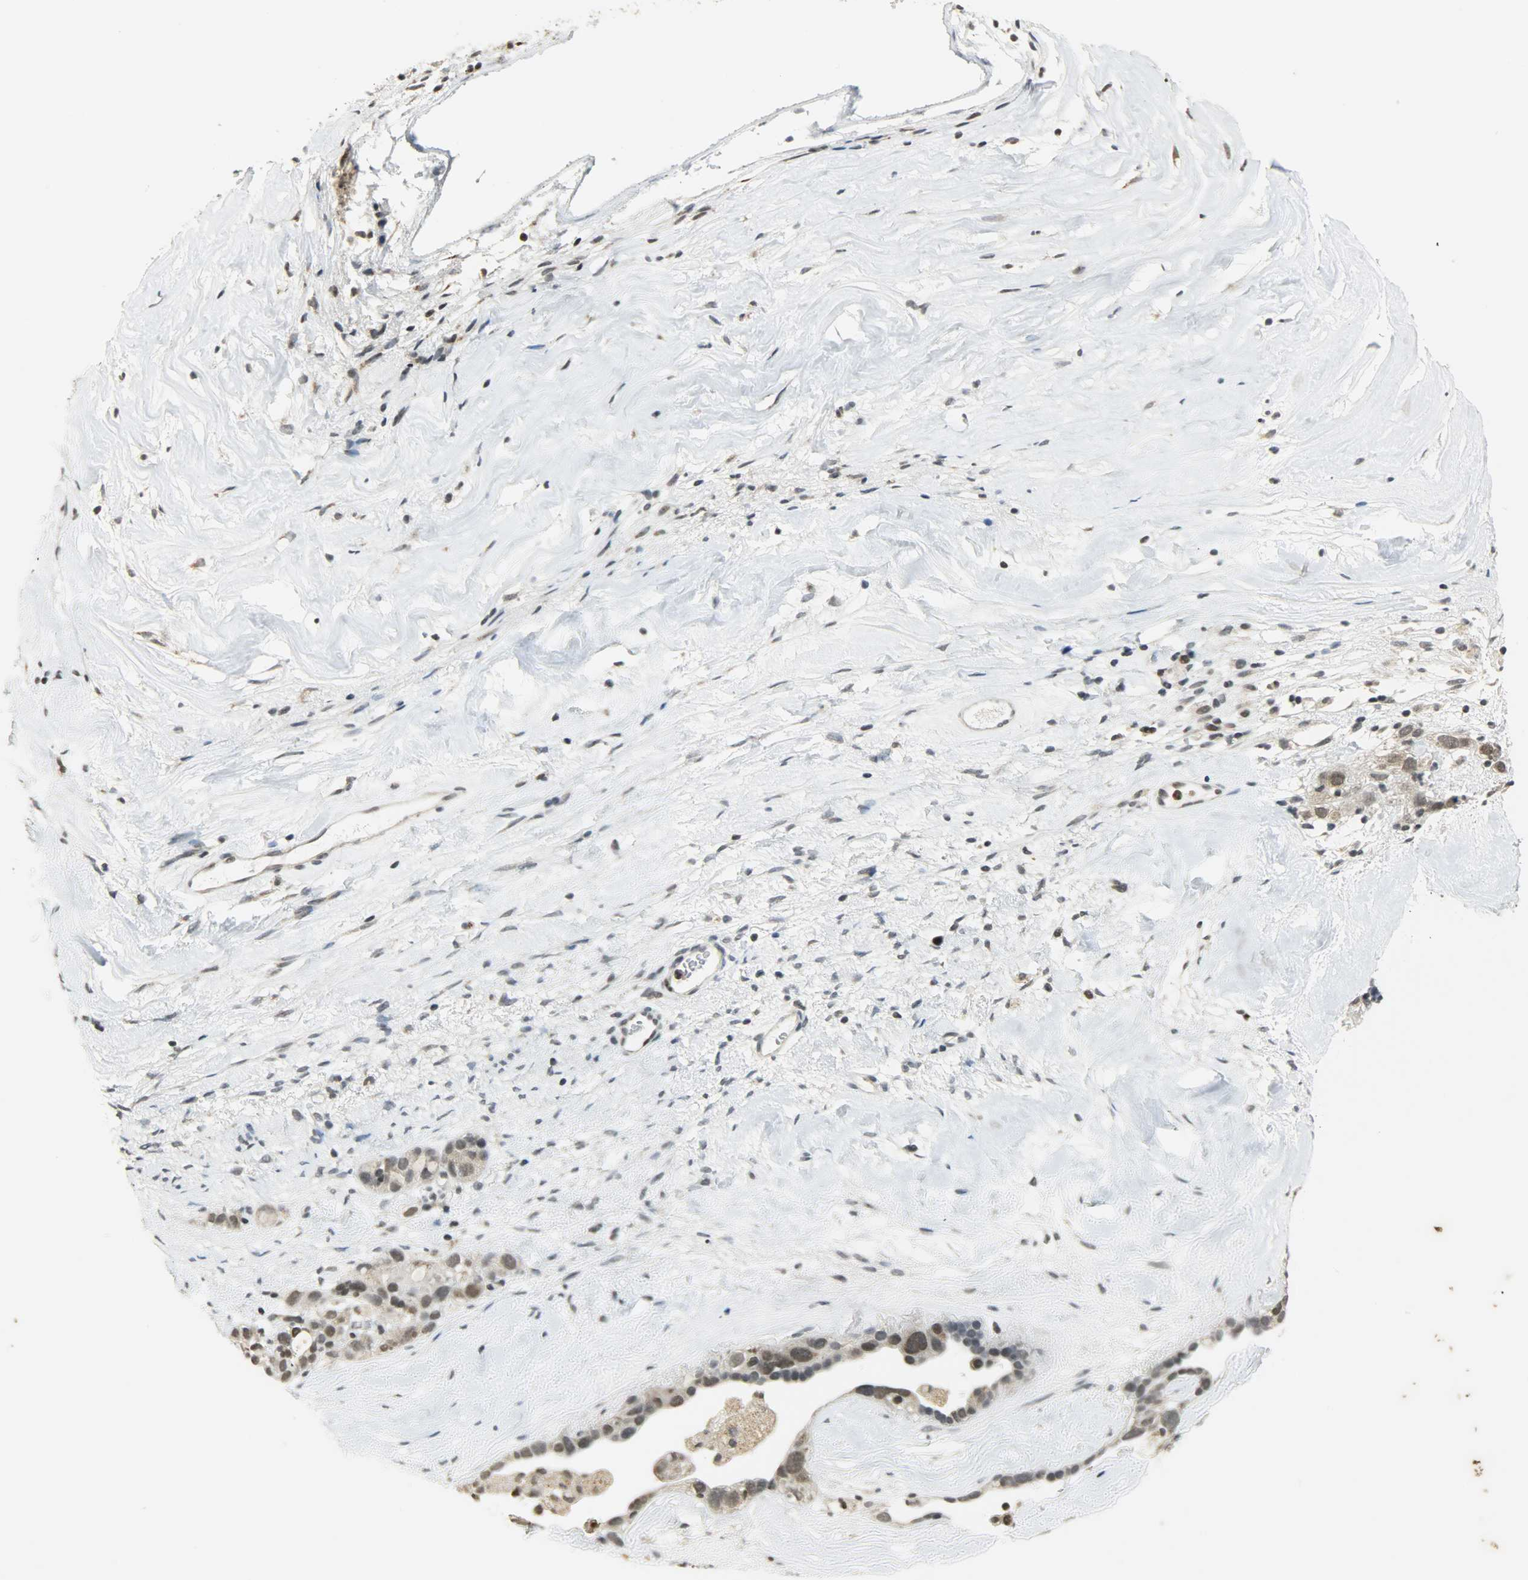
{"staining": {"intensity": "weak", "quantity": "25%-75%", "location": "nuclear"}, "tissue": "ovarian cancer", "cell_type": "Tumor cells", "image_type": "cancer", "snomed": [{"axis": "morphology", "description": "Cystadenocarcinoma, serous, NOS"}, {"axis": "topography", "description": "Ovary"}], "caption": "Weak nuclear positivity is seen in approximately 25%-75% of tumor cells in ovarian cancer (serous cystadenocarcinoma). The staining was performed using DAB (3,3'-diaminobenzidine) to visualize the protein expression in brown, while the nuclei were stained in blue with hematoxylin (Magnification: 20x).", "gene": "SMARCA5", "patient": {"sex": "female", "age": 66}}